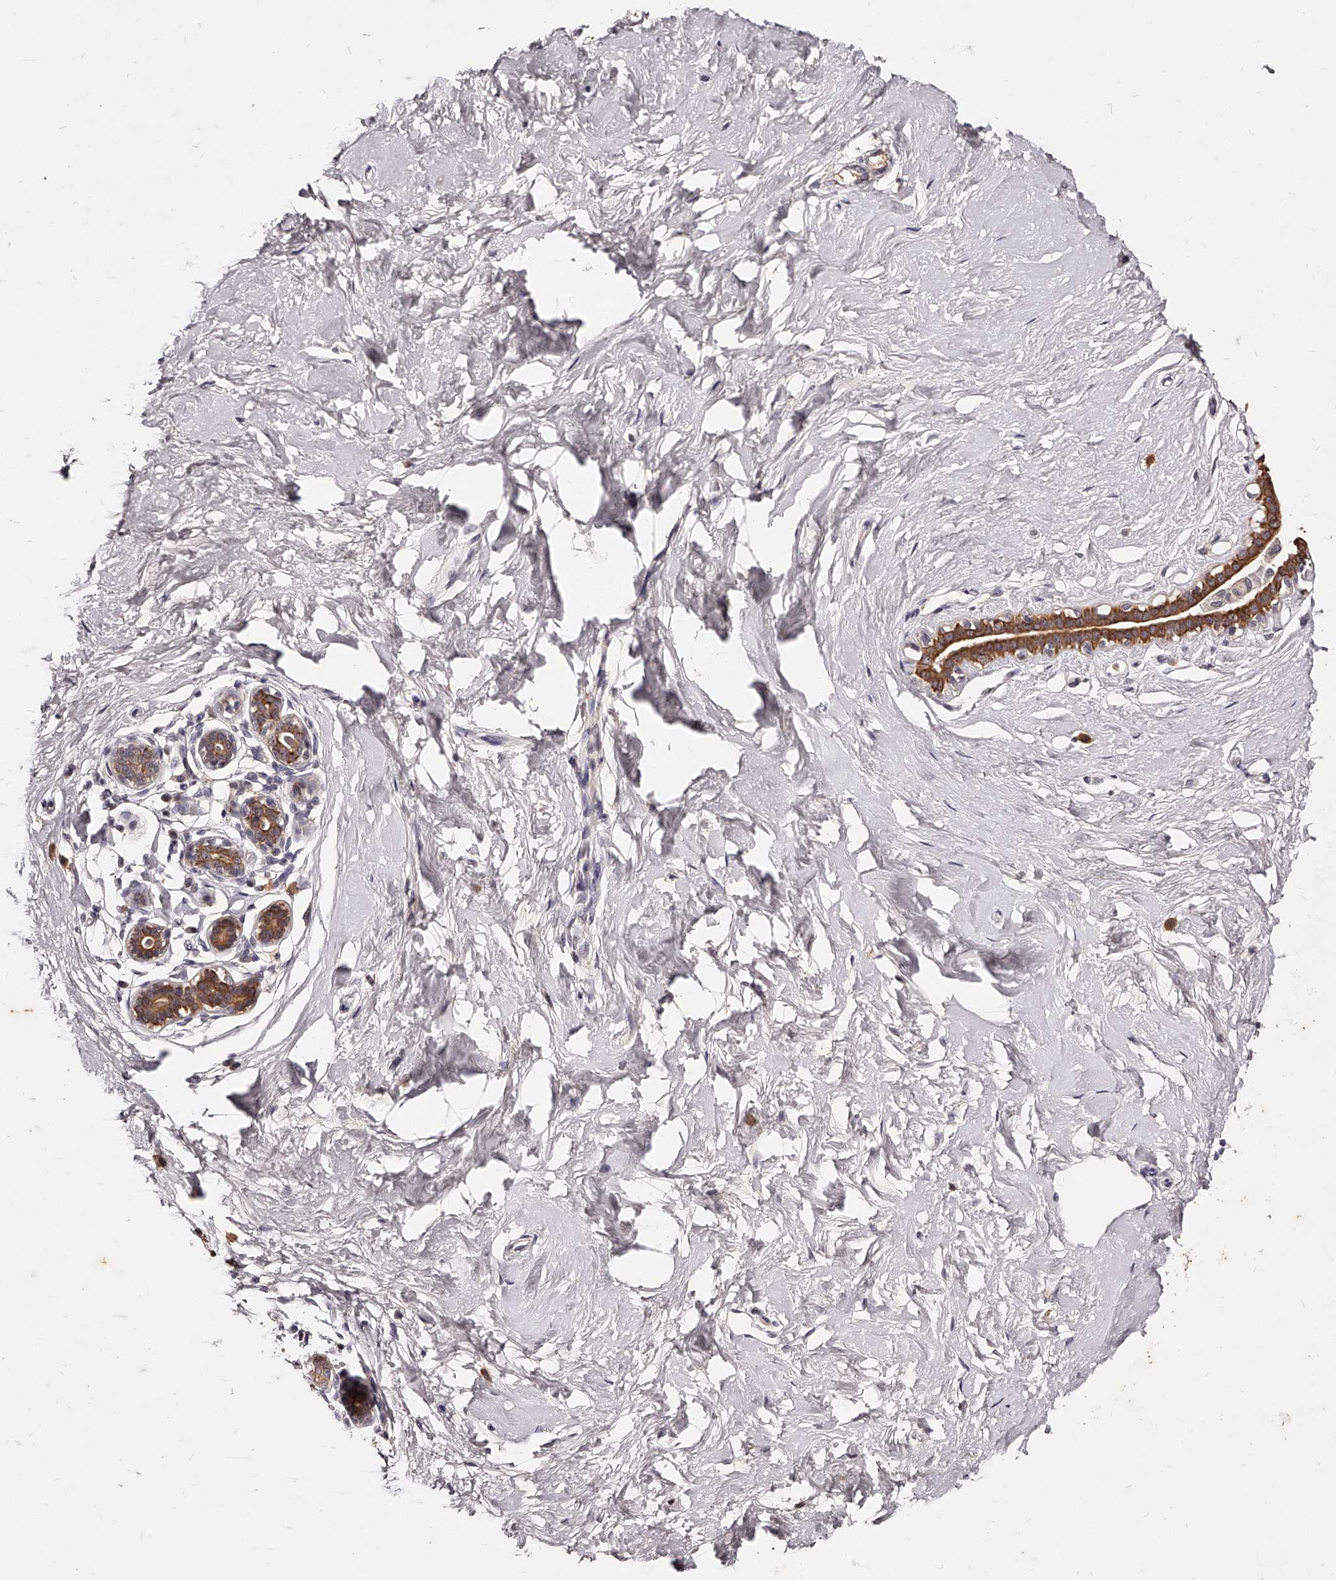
{"staining": {"intensity": "negative", "quantity": "none", "location": "none"}, "tissue": "breast", "cell_type": "Adipocytes", "image_type": "normal", "snomed": [{"axis": "morphology", "description": "Normal tissue, NOS"}, {"axis": "morphology", "description": "Adenoma, NOS"}, {"axis": "topography", "description": "Breast"}], "caption": "A micrograph of breast stained for a protein demonstrates no brown staining in adipocytes.", "gene": "PHACTR1", "patient": {"sex": "female", "age": 23}}